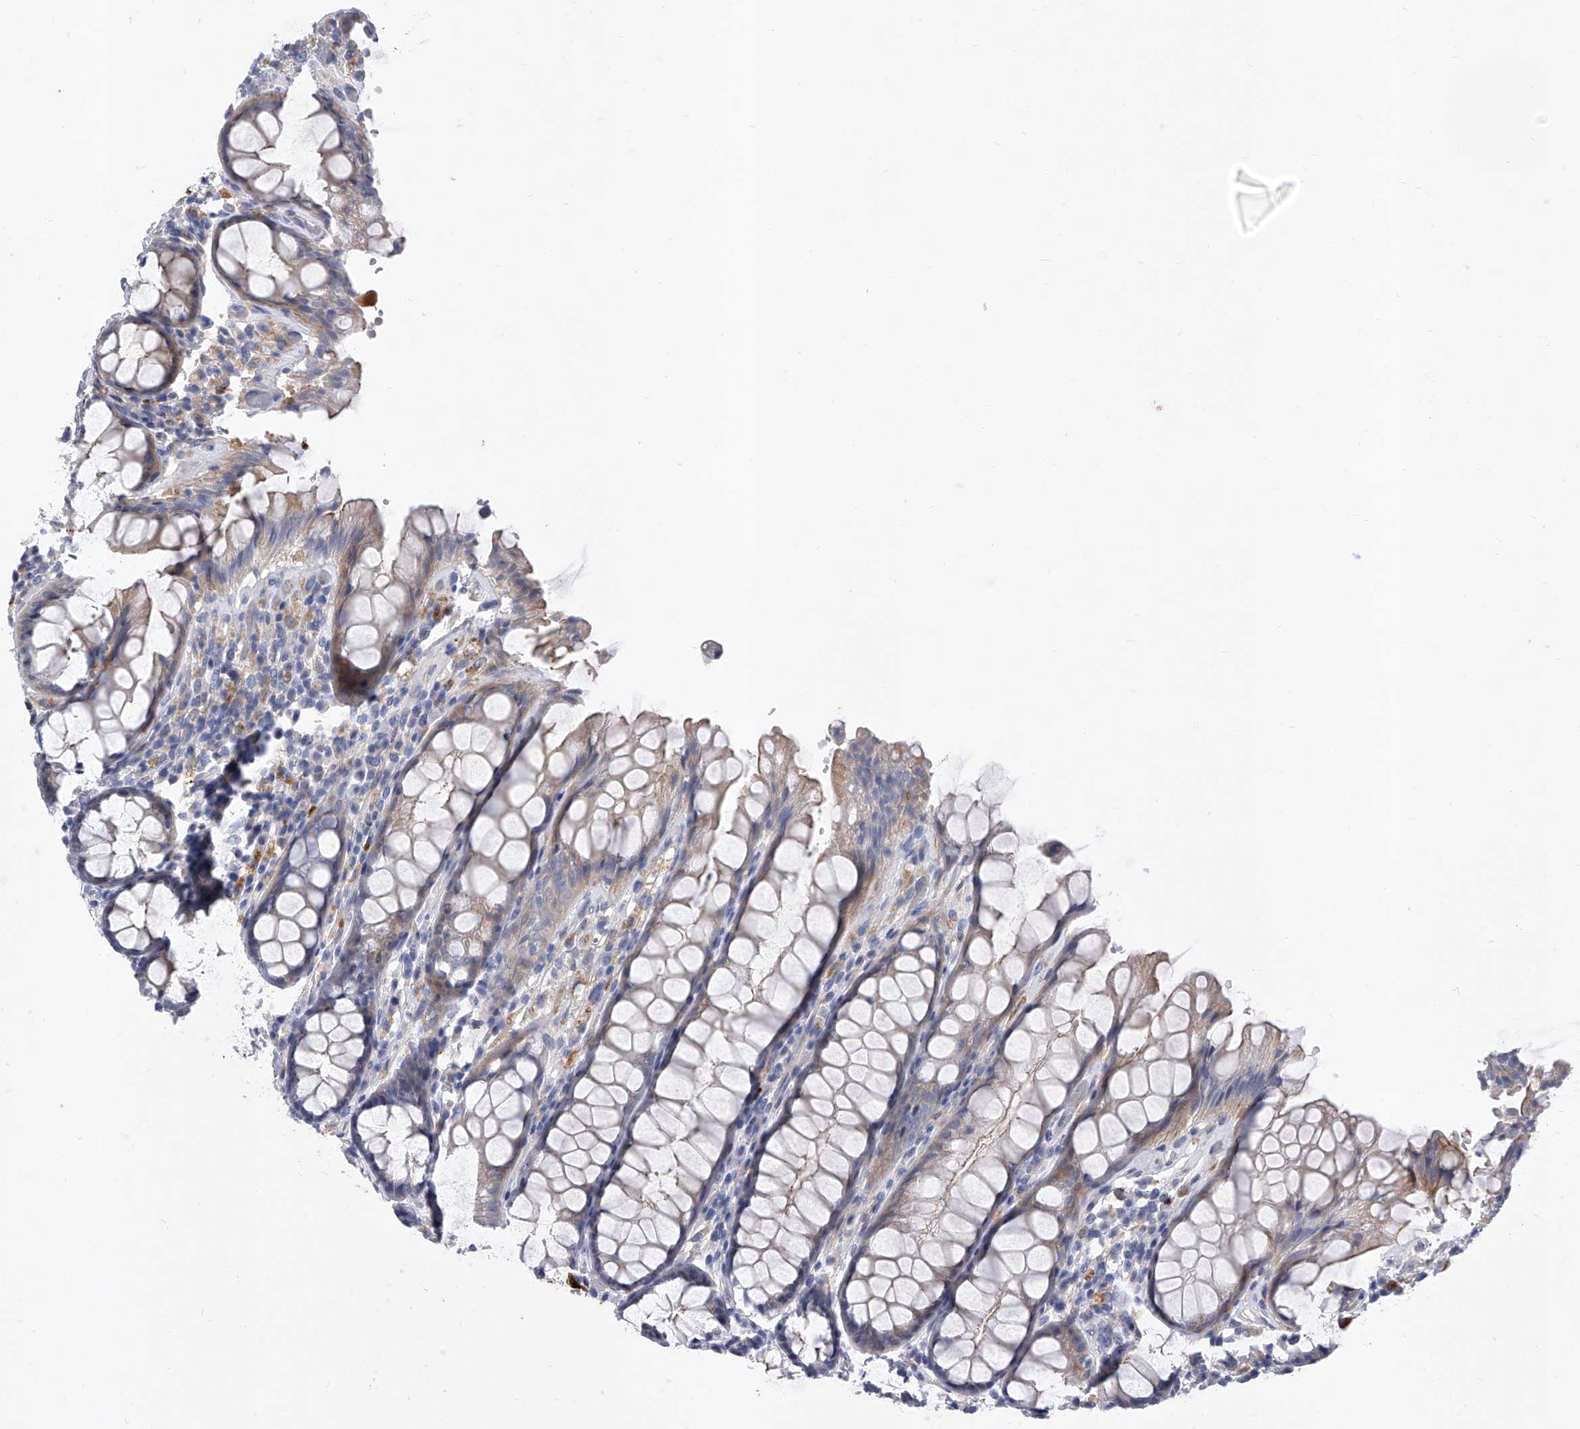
{"staining": {"intensity": "weak", "quantity": "<25%", "location": "cytoplasmic/membranous"}, "tissue": "rectum", "cell_type": "Glandular cells", "image_type": "normal", "snomed": [{"axis": "morphology", "description": "Normal tissue, NOS"}, {"axis": "topography", "description": "Rectum"}], "caption": "This is an immunohistochemistry micrograph of normal rectum. There is no expression in glandular cells.", "gene": "ENSG00000250424", "patient": {"sex": "male", "age": 64}}